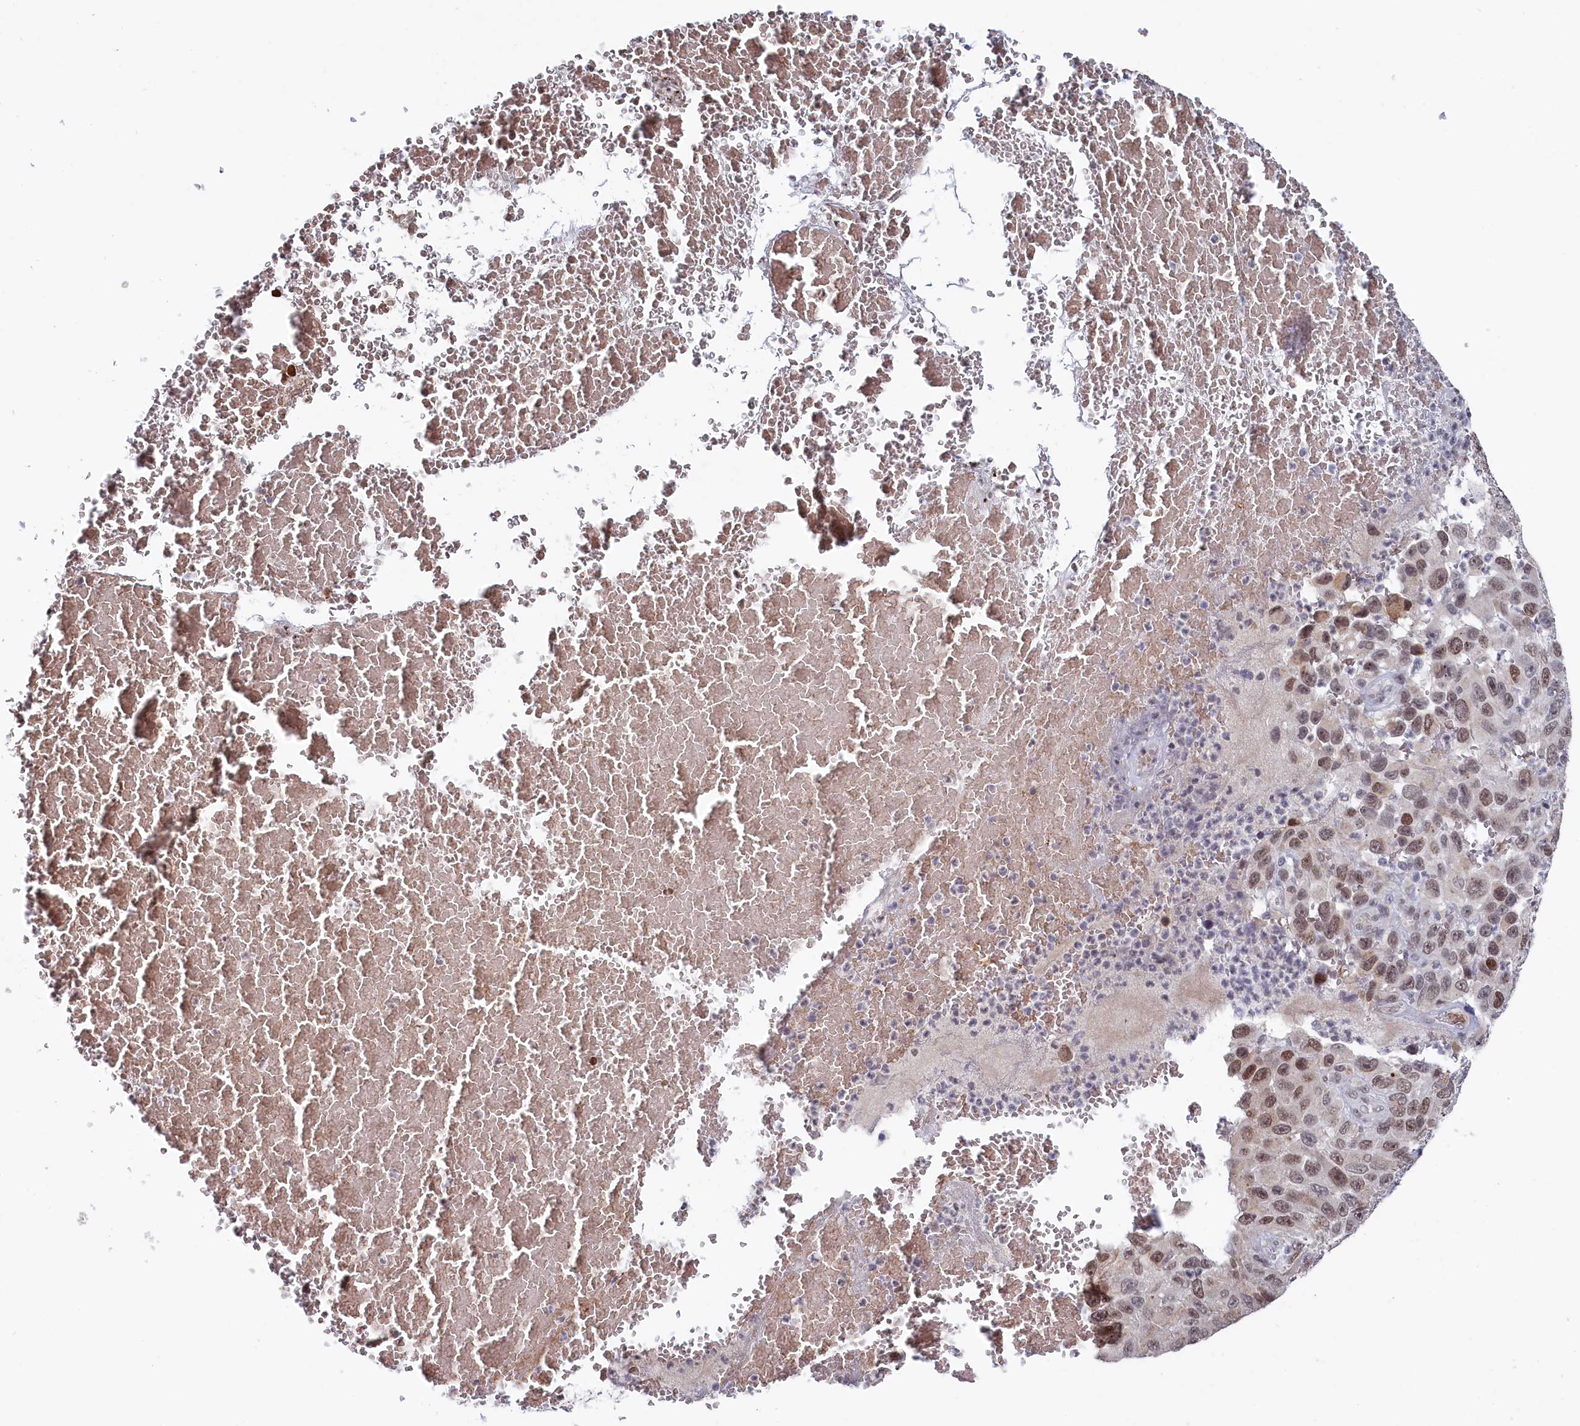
{"staining": {"intensity": "moderate", "quantity": ">75%", "location": "nuclear"}, "tissue": "melanoma", "cell_type": "Tumor cells", "image_type": "cancer", "snomed": [{"axis": "morphology", "description": "Malignant melanoma, NOS"}, {"axis": "topography", "description": "Skin"}], "caption": "Immunohistochemical staining of malignant melanoma exhibits moderate nuclear protein positivity in approximately >75% of tumor cells. (DAB (3,3'-diaminobenzidine) = brown stain, brightfield microscopy at high magnification).", "gene": "TIGD4", "patient": {"sex": "female", "age": 96}}